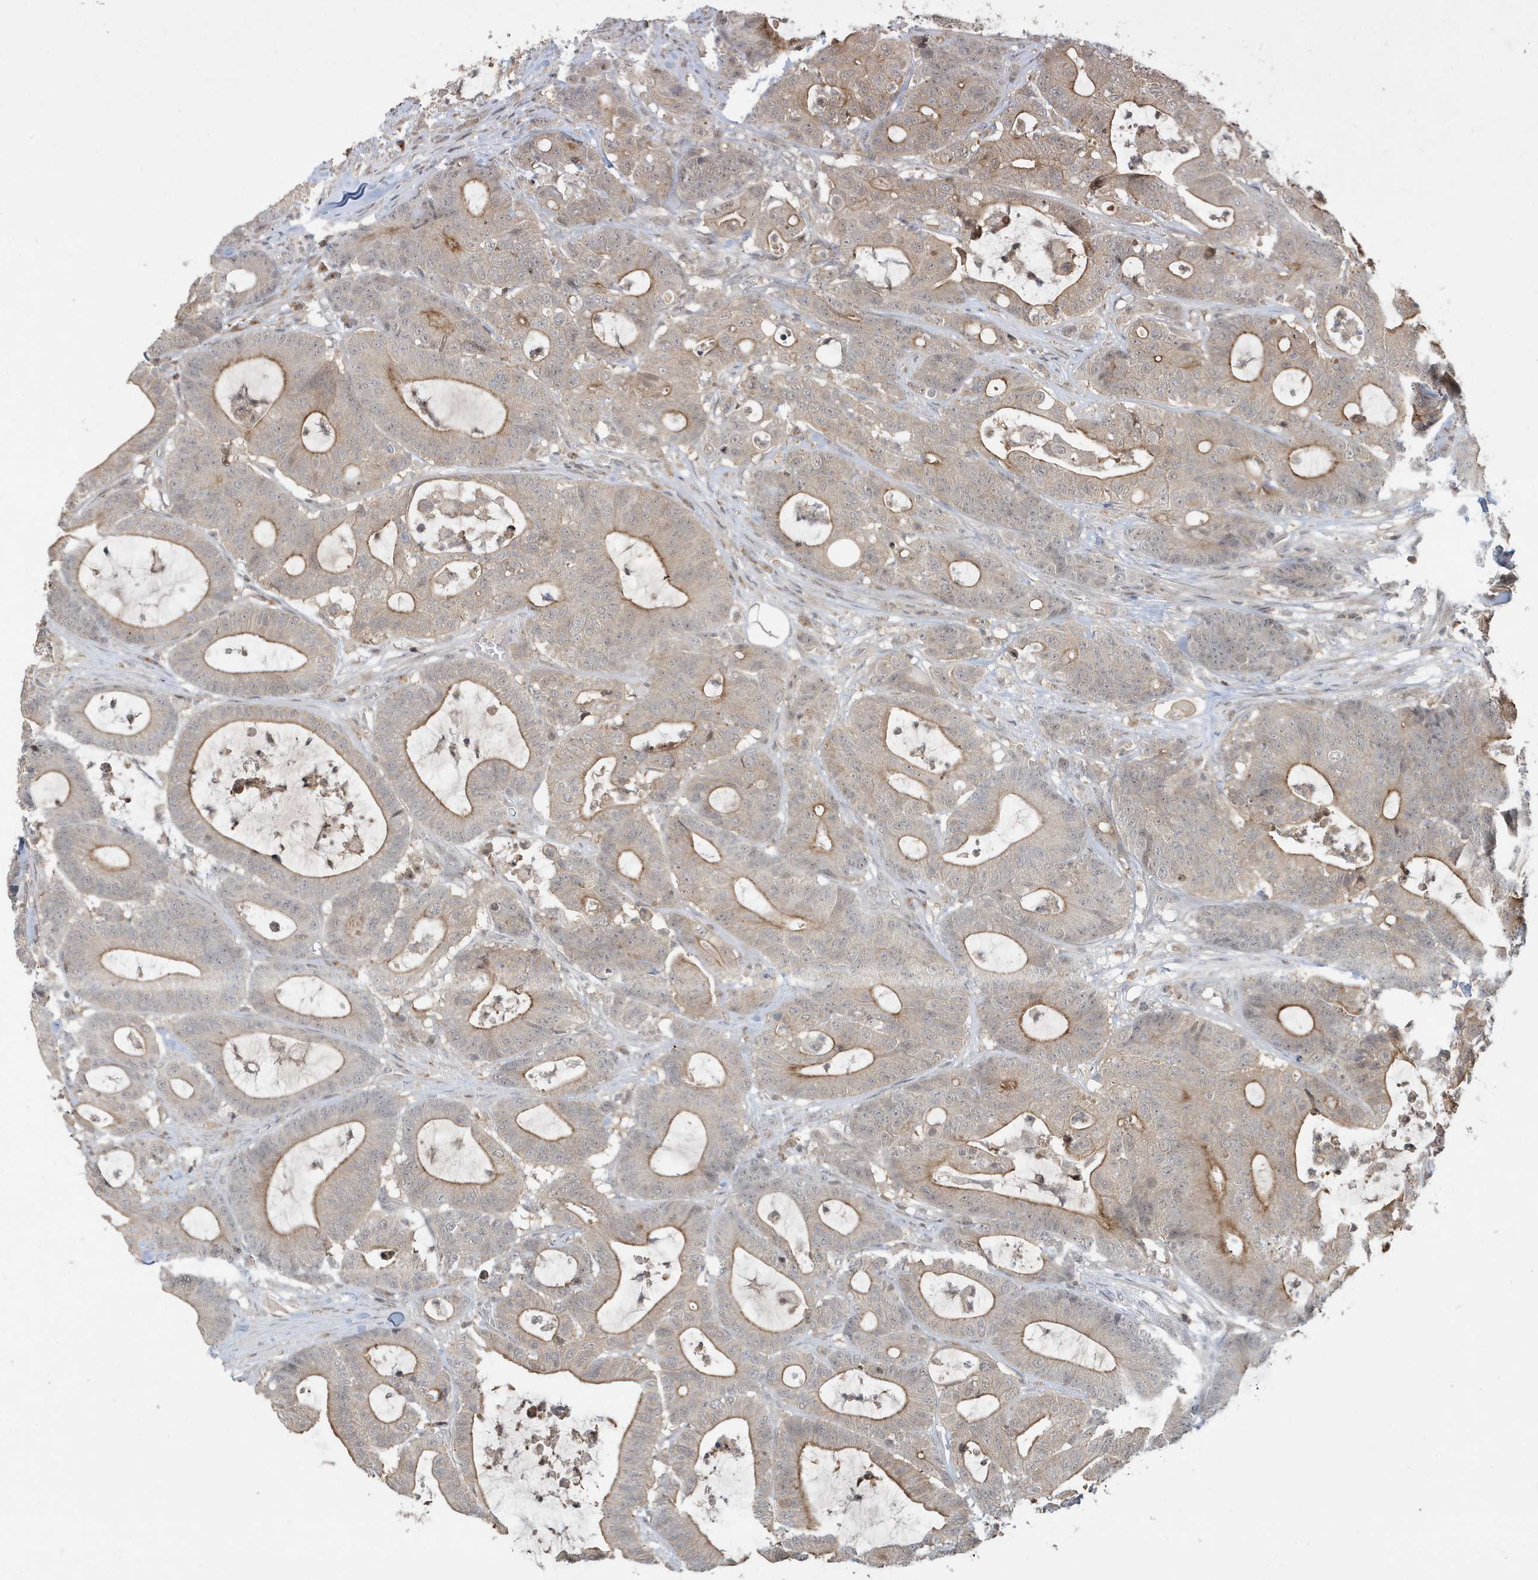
{"staining": {"intensity": "moderate", "quantity": "25%-75%", "location": "cytoplasmic/membranous"}, "tissue": "colorectal cancer", "cell_type": "Tumor cells", "image_type": "cancer", "snomed": [{"axis": "morphology", "description": "Adenocarcinoma, NOS"}, {"axis": "topography", "description": "Colon"}], "caption": "Immunohistochemistry (IHC) histopathology image of human colorectal cancer (adenocarcinoma) stained for a protein (brown), which exhibits medium levels of moderate cytoplasmic/membranous positivity in about 25%-75% of tumor cells.", "gene": "PRRT3", "patient": {"sex": "female", "age": 84}}